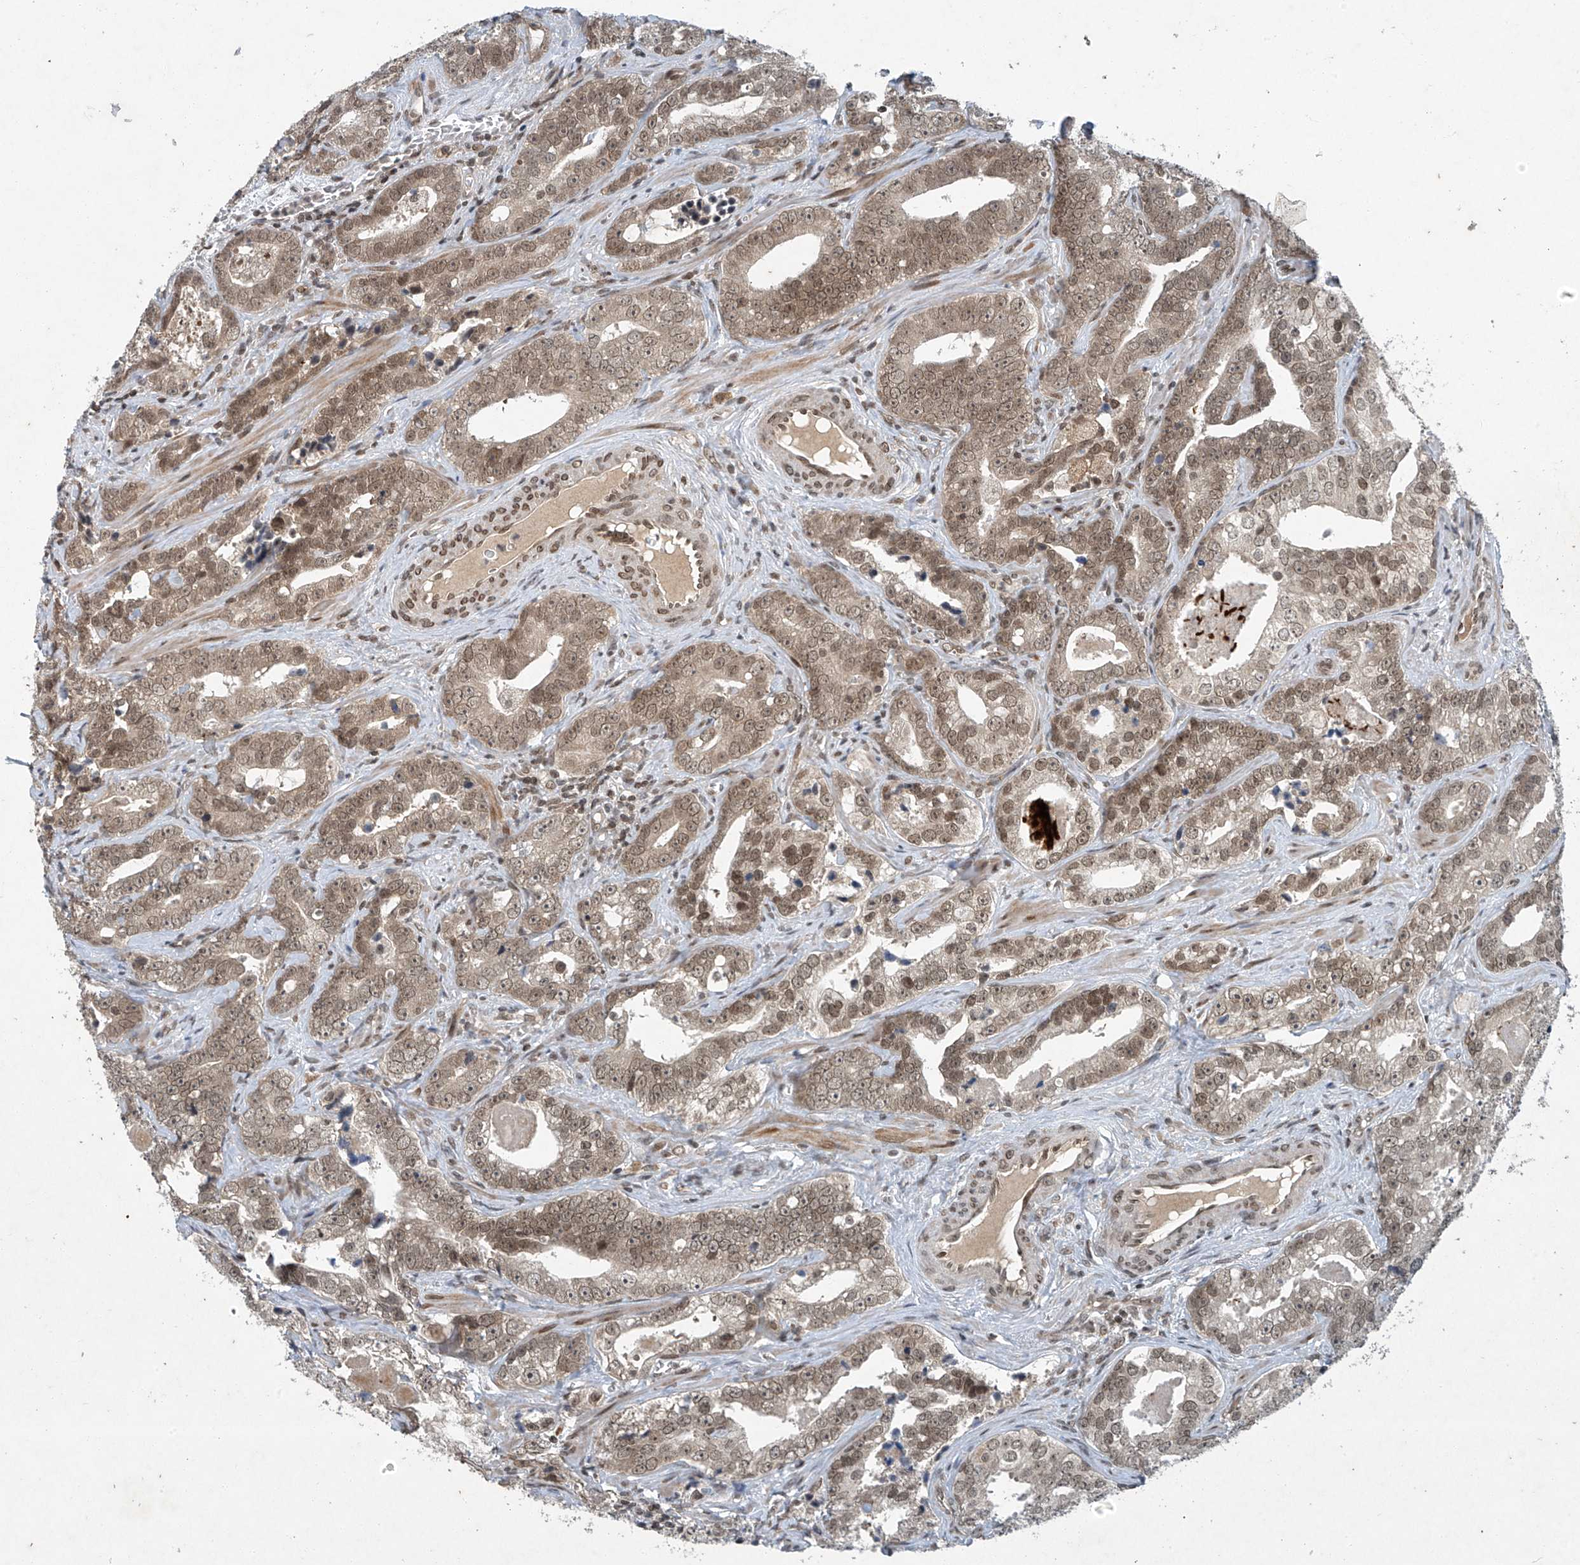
{"staining": {"intensity": "moderate", "quantity": ">75%", "location": "nuclear"}, "tissue": "prostate cancer", "cell_type": "Tumor cells", "image_type": "cancer", "snomed": [{"axis": "morphology", "description": "Adenocarcinoma, High grade"}, {"axis": "topography", "description": "Prostate"}], "caption": "The immunohistochemical stain labels moderate nuclear positivity in tumor cells of prostate cancer (high-grade adenocarcinoma) tissue.", "gene": "TAF8", "patient": {"sex": "male", "age": 62}}